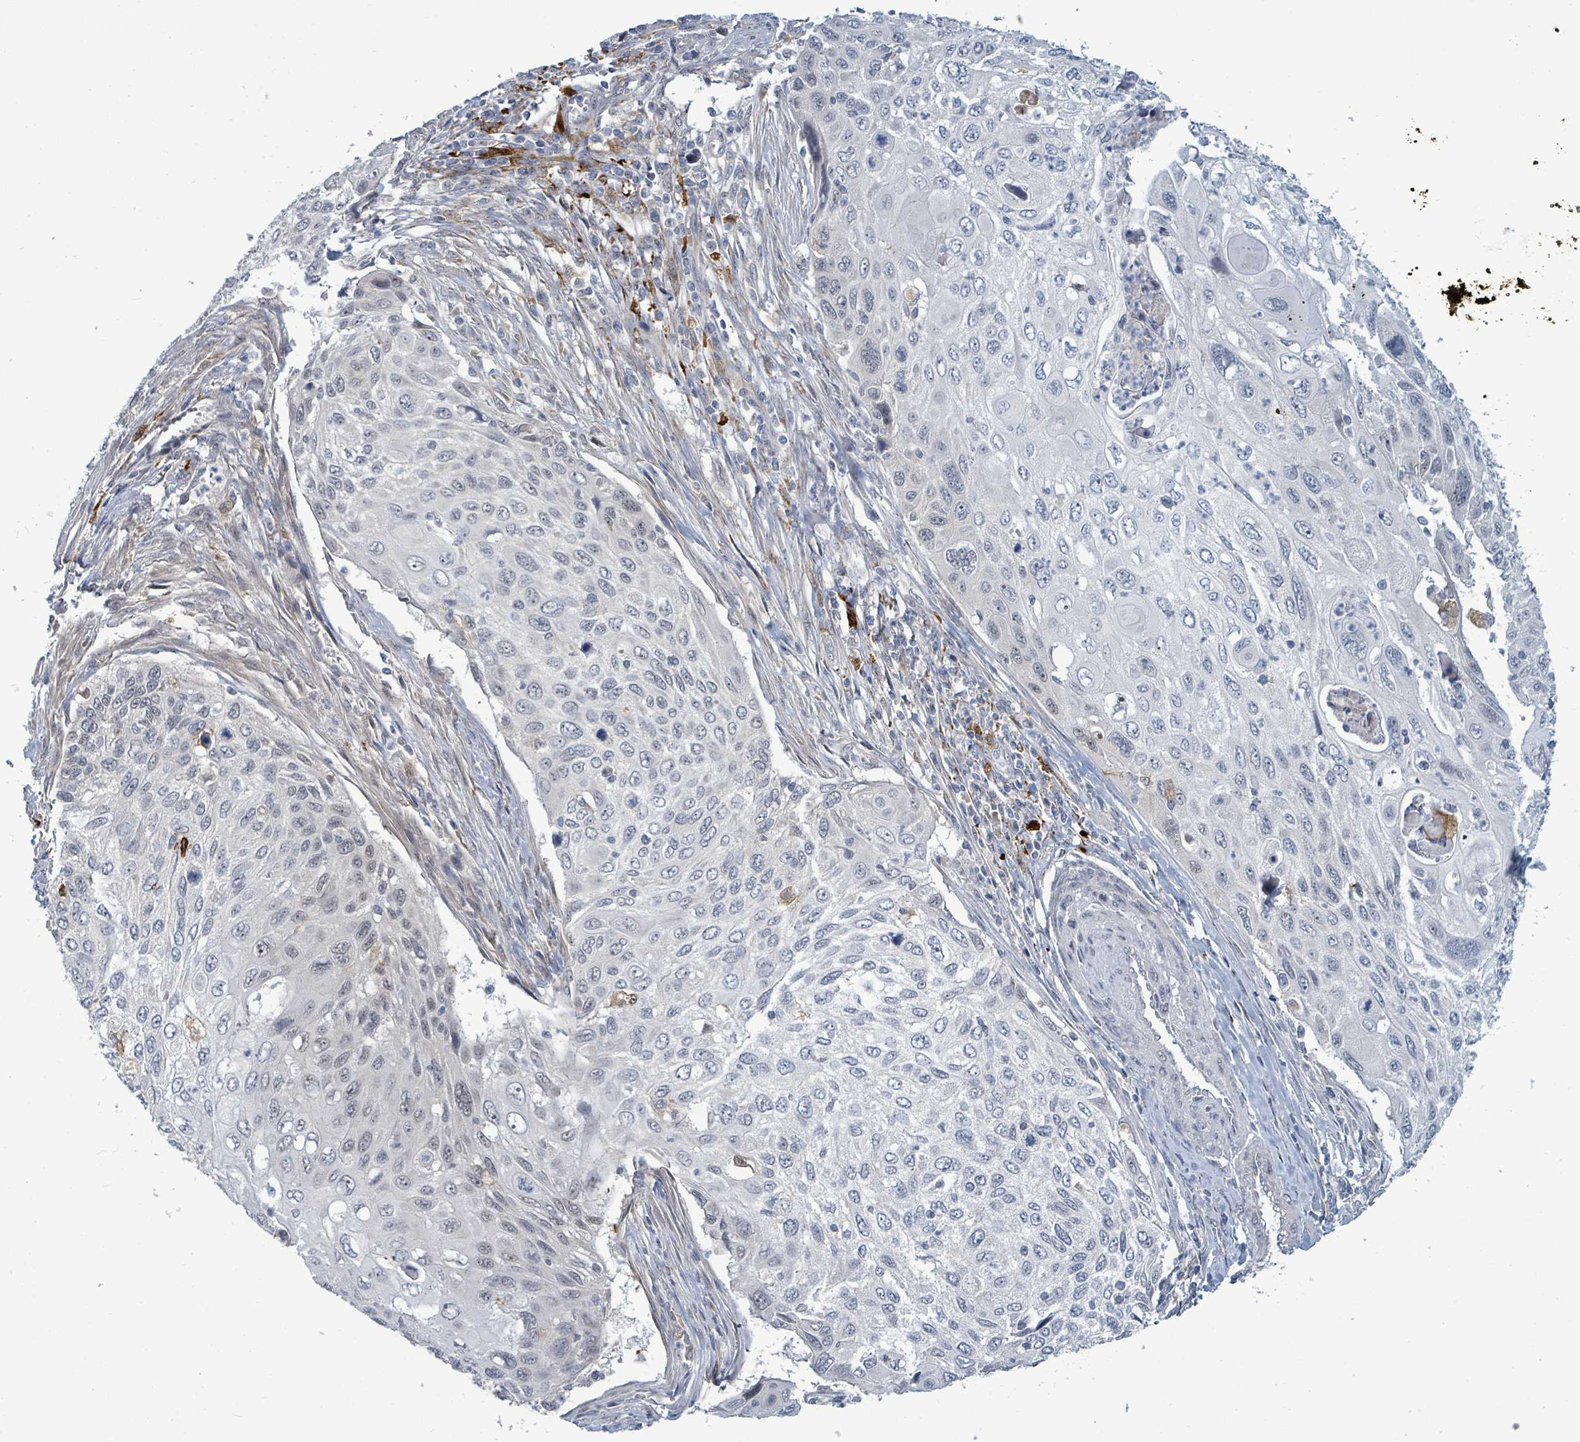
{"staining": {"intensity": "negative", "quantity": "none", "location": "none"}, "tissue": "cervical cancer", "cell_type": "Tumor cells", "image_type": "cancer", "snomed": [{"axis": "morphology", "description": "Squamous cell carcinoma, NOS"}, {"axis": "topography", "description": "Cervix"}], "caption": "Histopathology image shows no significant protein positivity in tumor cells of cervical cancer (squamous cell carcinoma).", "gene": "TRDMT1", "patient": {"sex": "female", "age": 70}}